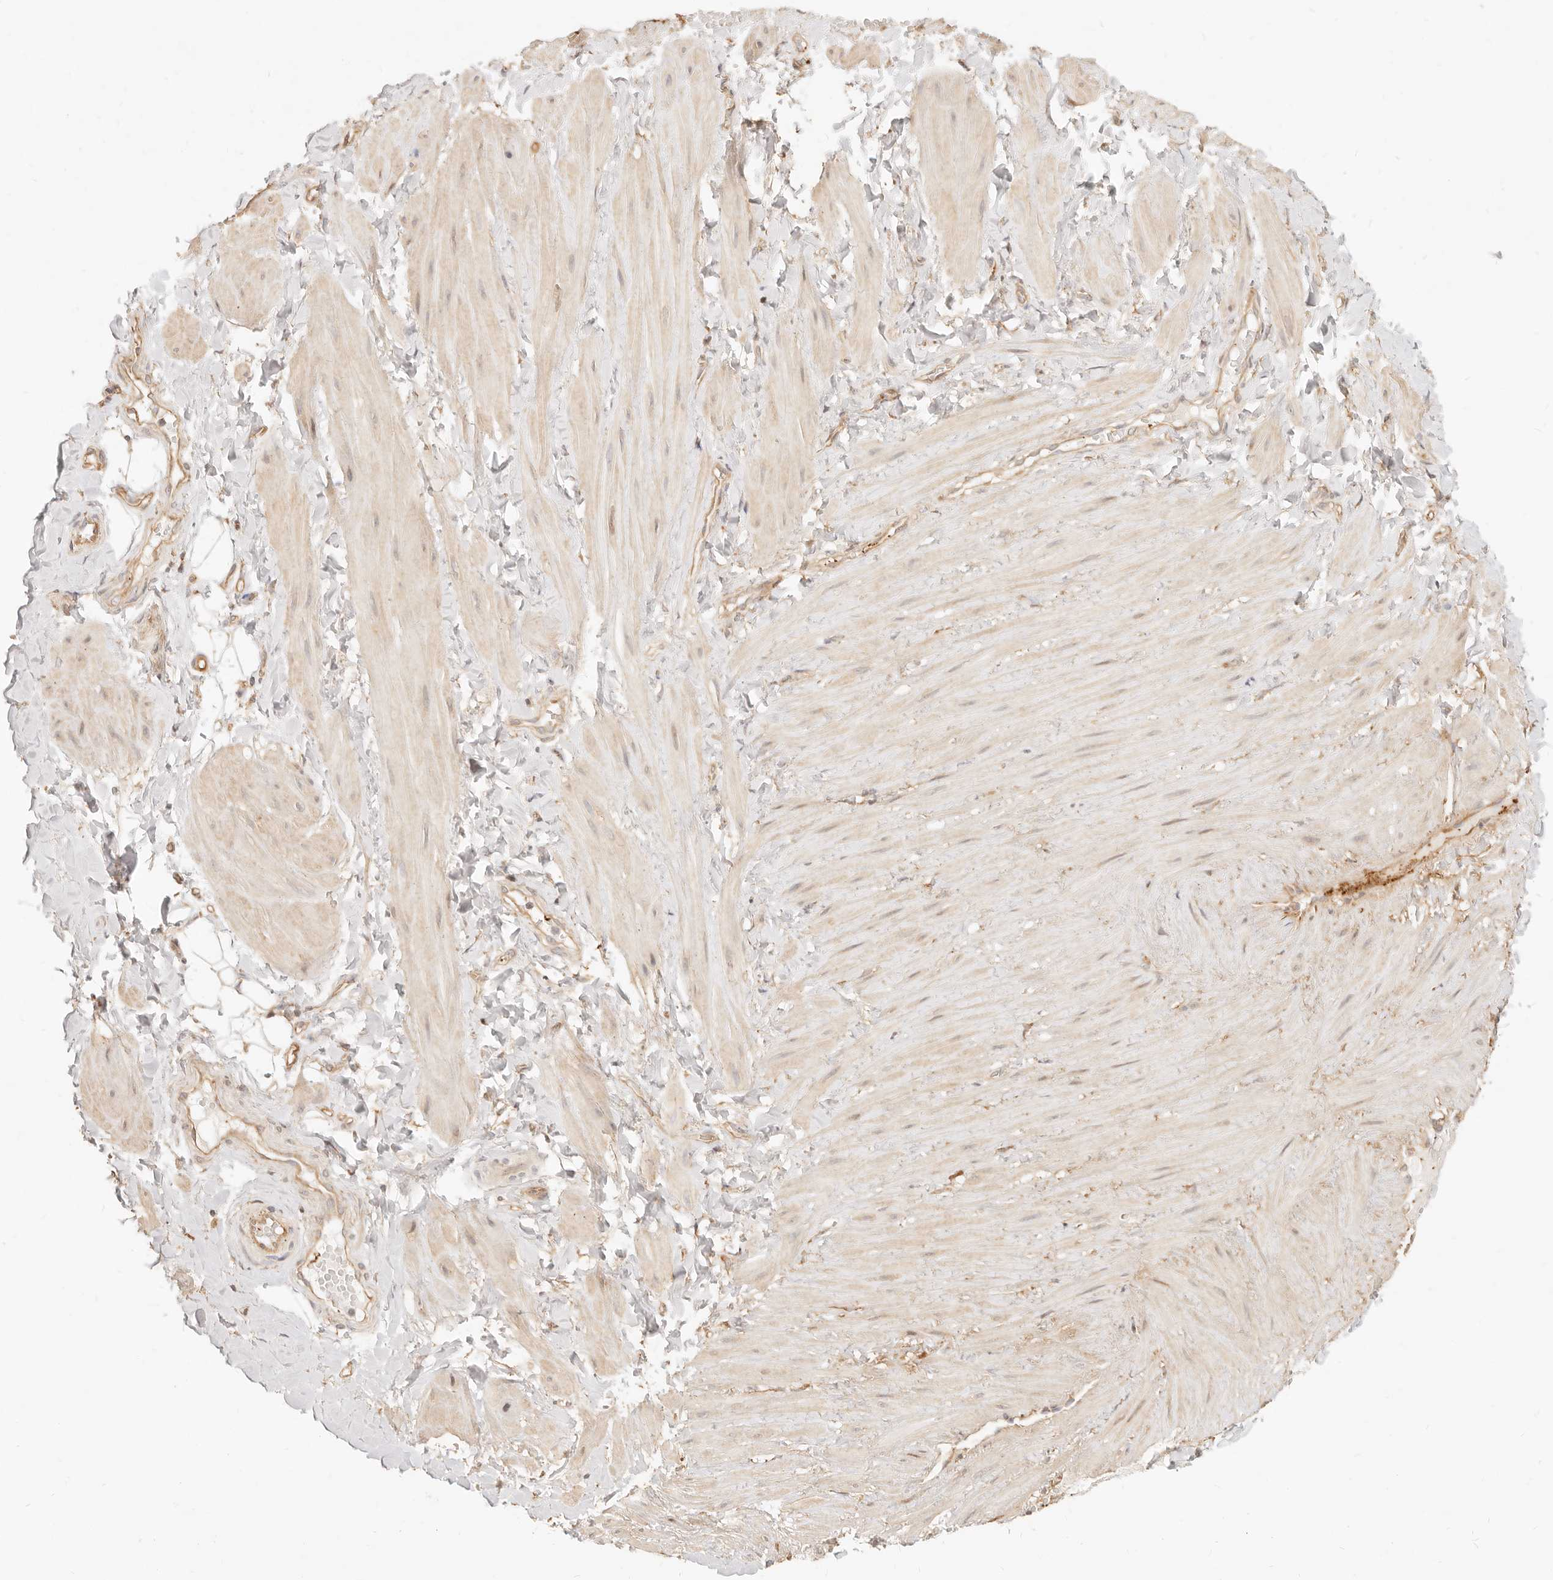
{"staining": {"intensity": "moderate", "quantity": ">75%", "location": "cytoplasmic/membranous"}, "tissue": "adipose tissue", "cell_type": "Adipocytes", "image_type": "normal", "snomed": [{"axis": "morphology", "description": "Normal tissue, NOS"}, {"axis": "topography", "description": "Adipose tissue"}, {"axis": "topography", "description": "Vascular tissue"}, {"axis": "topography", "description": "Peripheral nerve tissue"}], "caption": "Moderate cytoplasmic/membranous positivity for a protein is appreciated in approximately >75% of adipocytes of unremarkable adipose tissue using immunohistochemistry (IHC).", "gene": "UBXN10", "patient": {"sex": "male", "age": 25}}